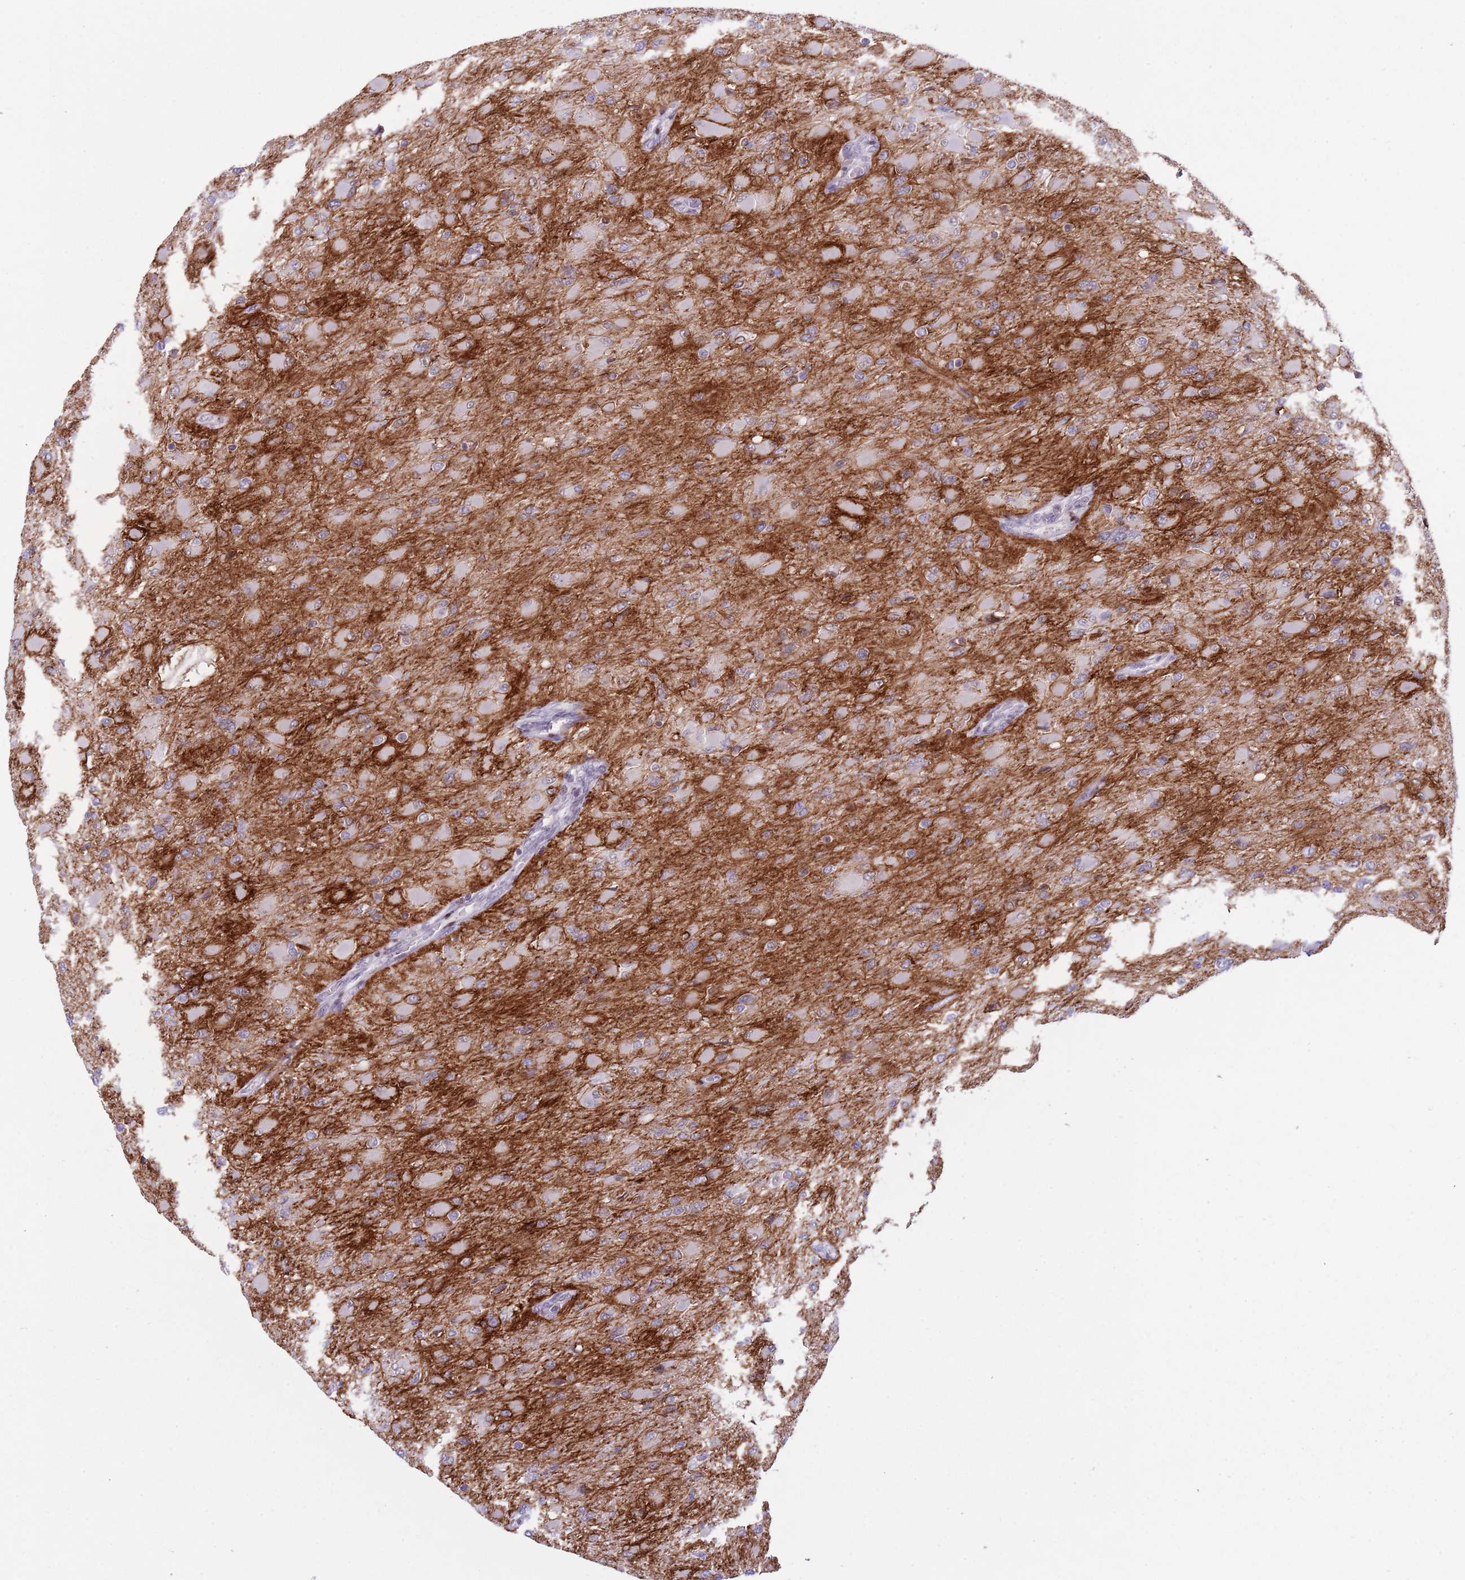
{"staining": {"intensity": "moderate", "quantity": "<25%", "location": "nuclear"}, "tissue": "glioma", "cell_type": "Tumor cells", "image_type": "cancer", "snomed": [{"axis": "morphology", "description": "Glioma, malignant, High grade"}, {"axis": "topography", "description": "Cerebral cortex"}], "caption": "A micrograph showing moderate nuclear expression in approximately <25% of tumor cells in glioma, as visualized by brown immunohistochemical staining.", "gene": "MFSD10", "patient": {"sex": "female", "age": 36}}